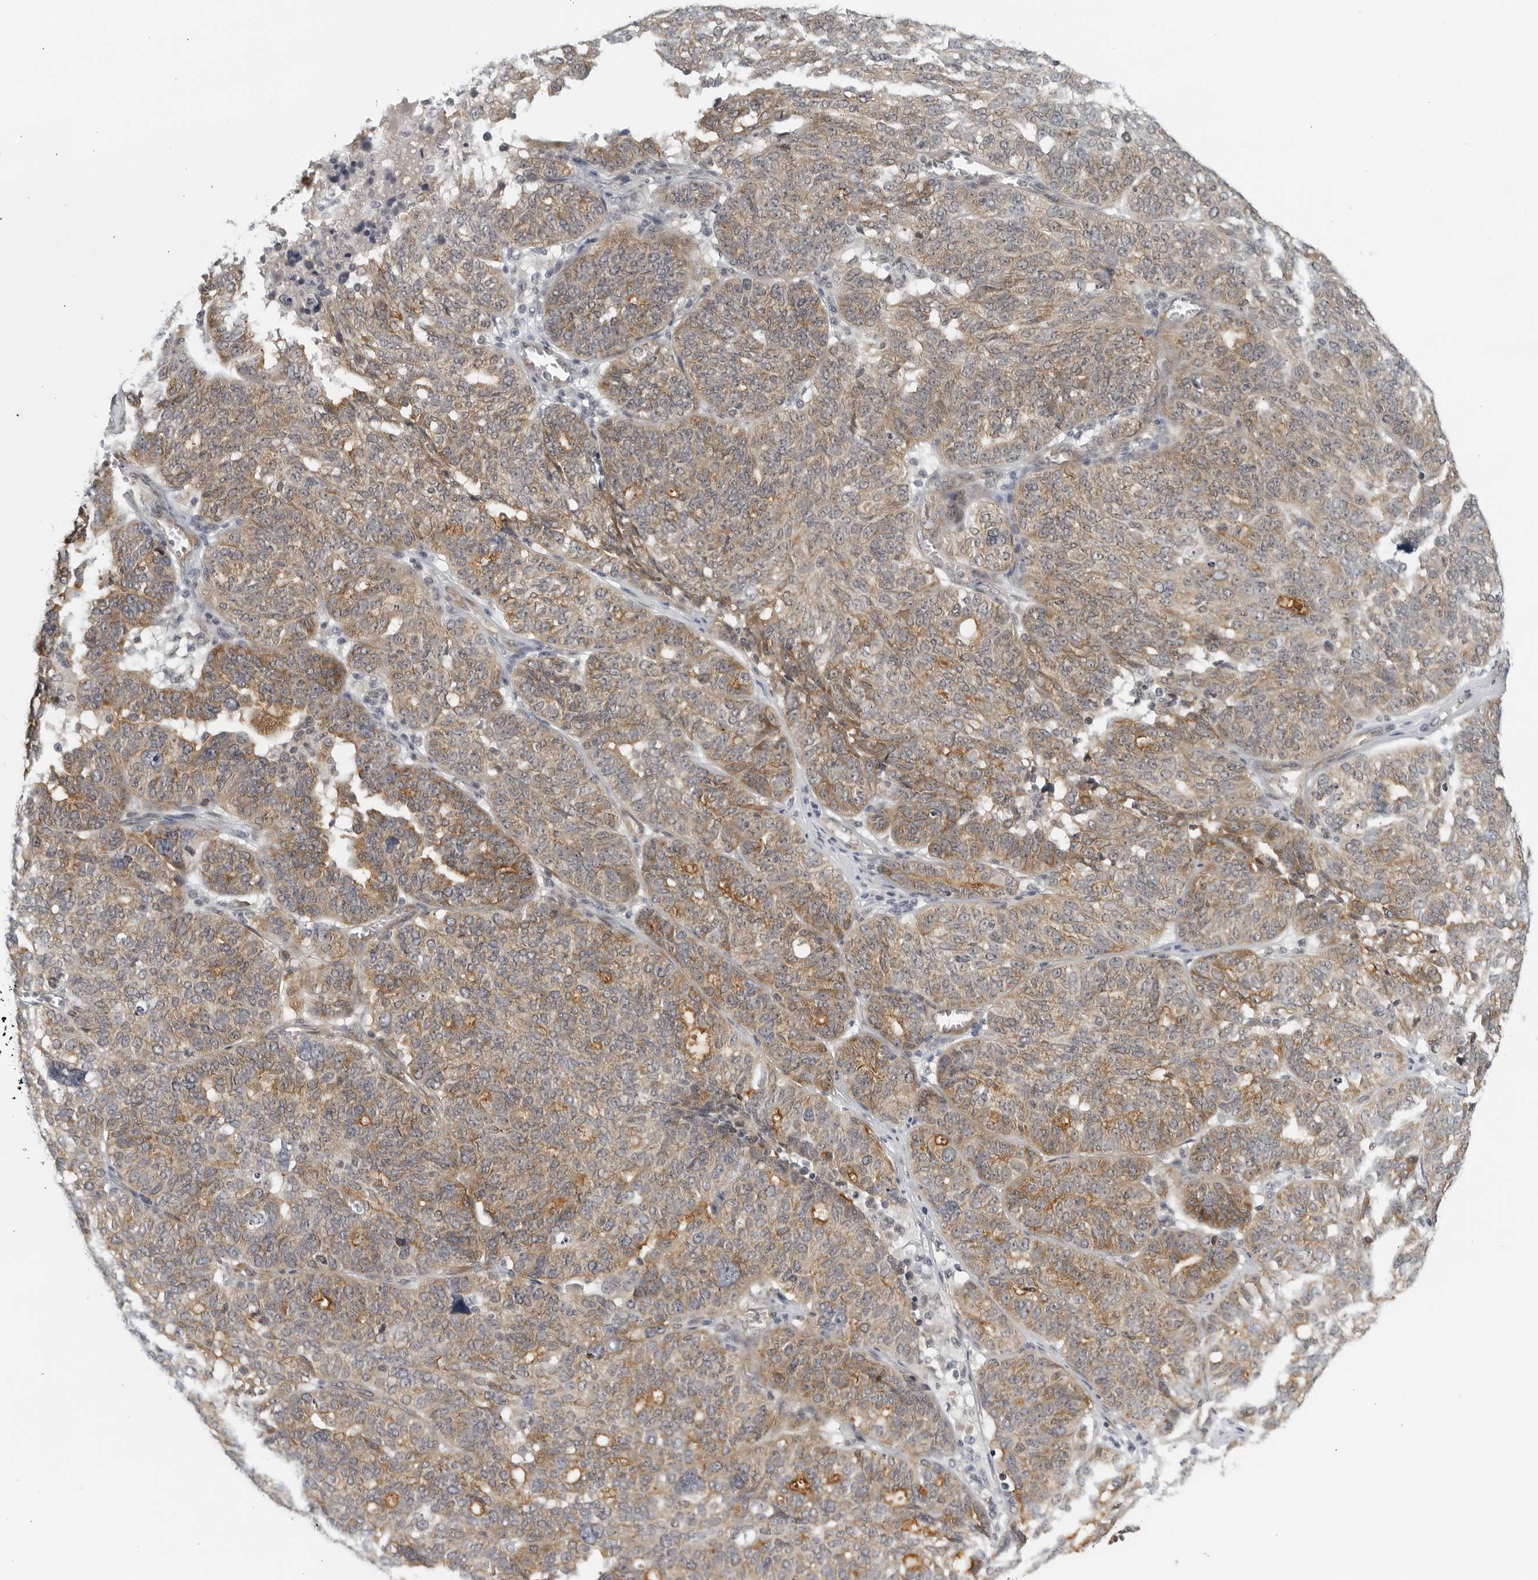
{"staining": {"intensity": "moderate", "quantity": ">75%", "location": "cytoplasmic/membranous"}, "tissue": "ovarian cancer", "cell_type": "Tumor cells", "image_type": "cancer", "snomed": [{"axis": "morphology", "description": "Cystadenocarcinoma, serous, NOS"}, {"axis": "topography", "description": "Ovary"}], "caption": "High-power microscopy captured an IHC micrograph of ovarian cancer (serous cystadenocarcinoma), revealing moderate cytoplasmic/membranous staining in about >75% of tumor cells.", "gene": "RC3H1", "patient": {"sex": "female", "age": 59}}